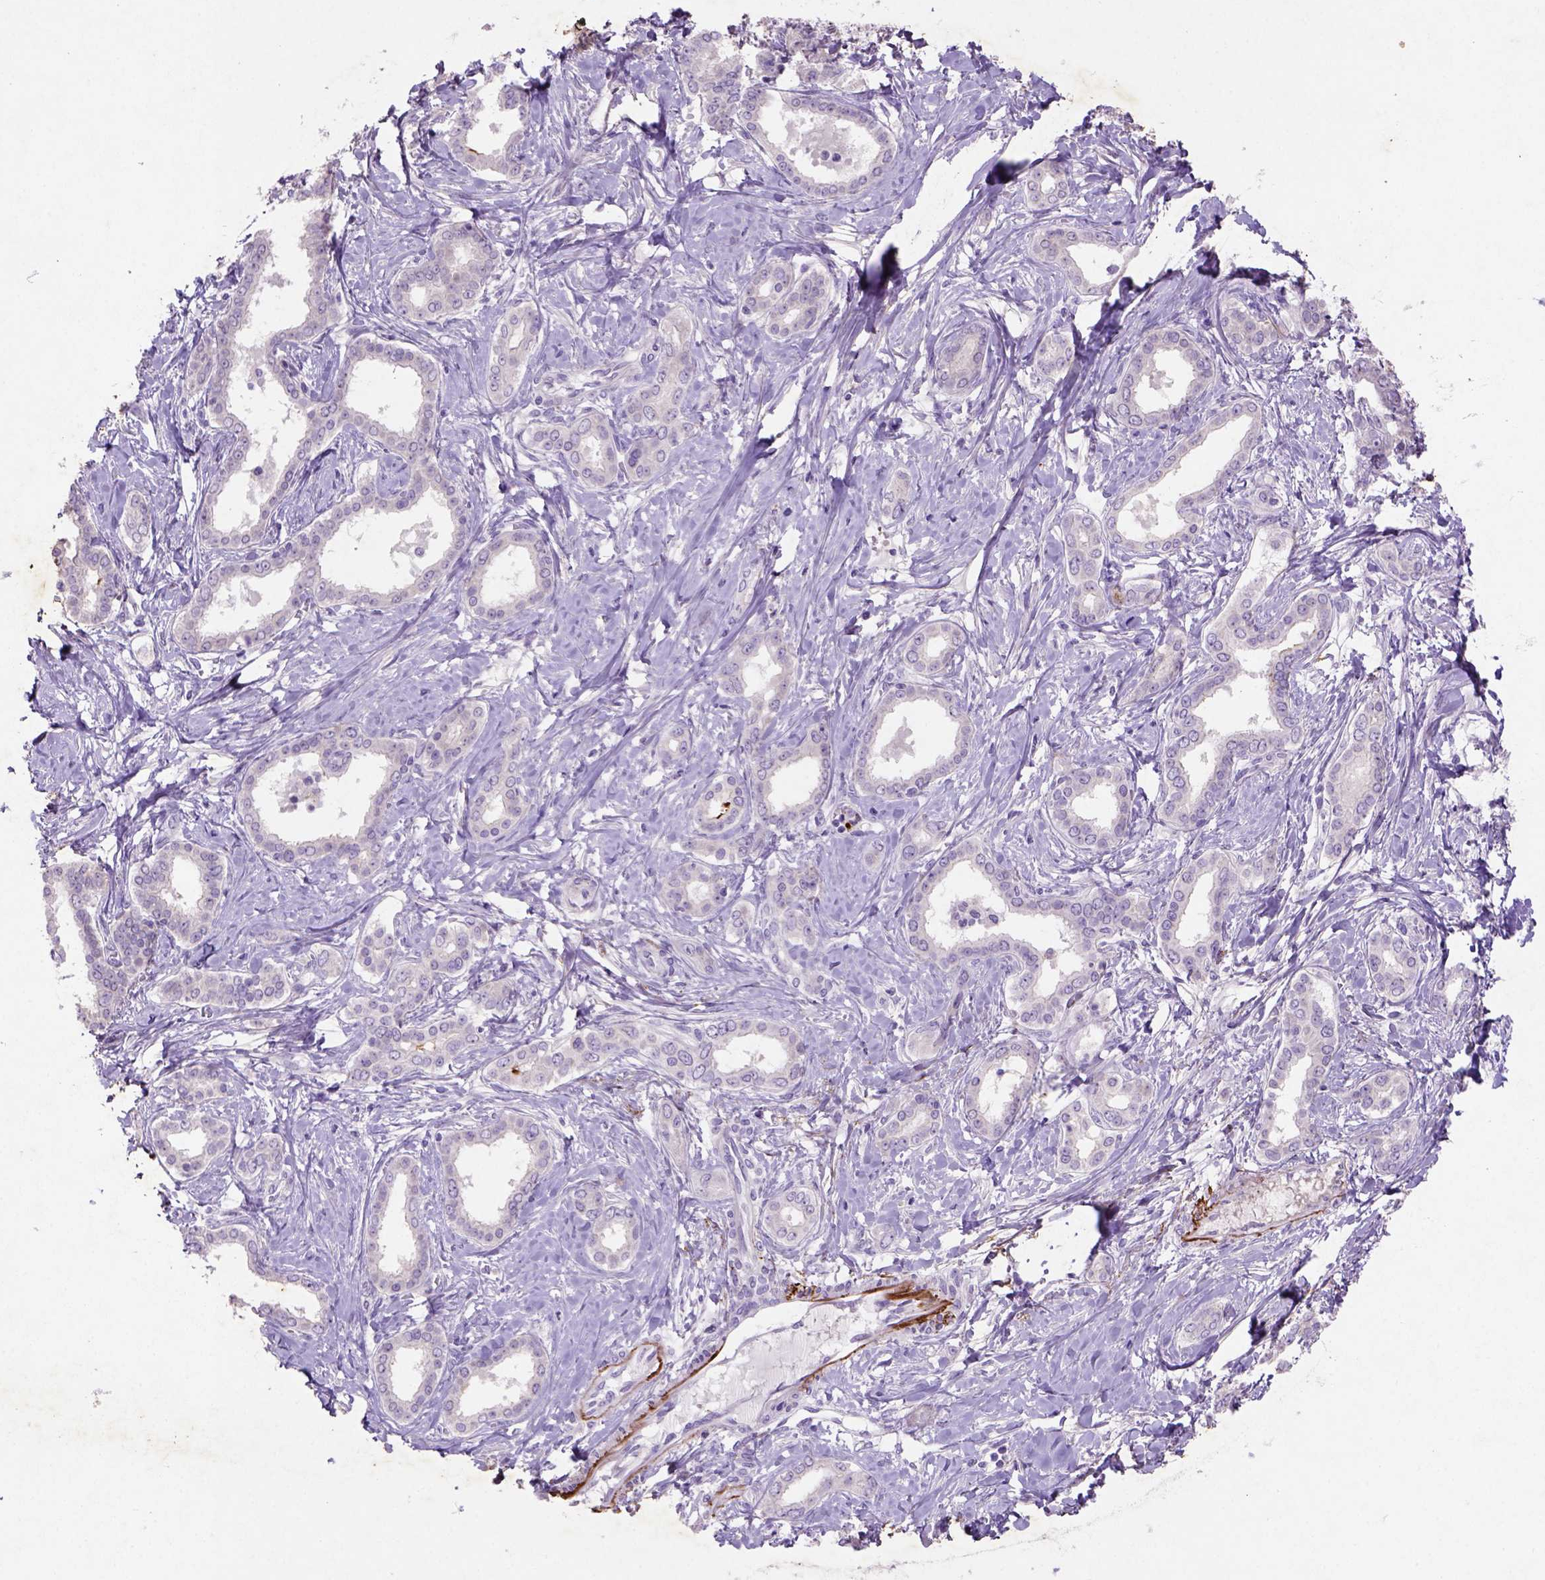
{"staining": {"intensity": "negative", "quantity": "none", "location": "none"}, "tissue": "liver cancer", "cell_type": "Tumor cells", "image_type": "cancer", "snomed": [{"axis": "morphology", "description": "Cholangiocarcinoma"}, {"axis": "topography", "description": "Liver"}], "caption": "DAB (3,3'-diaminobenzidine) immunohistochemical staining of human liver cancer reveals no significant positivity in tumor cells.", "gene": "NUDT2", "patient": {"sex": "female", "age": 47}}